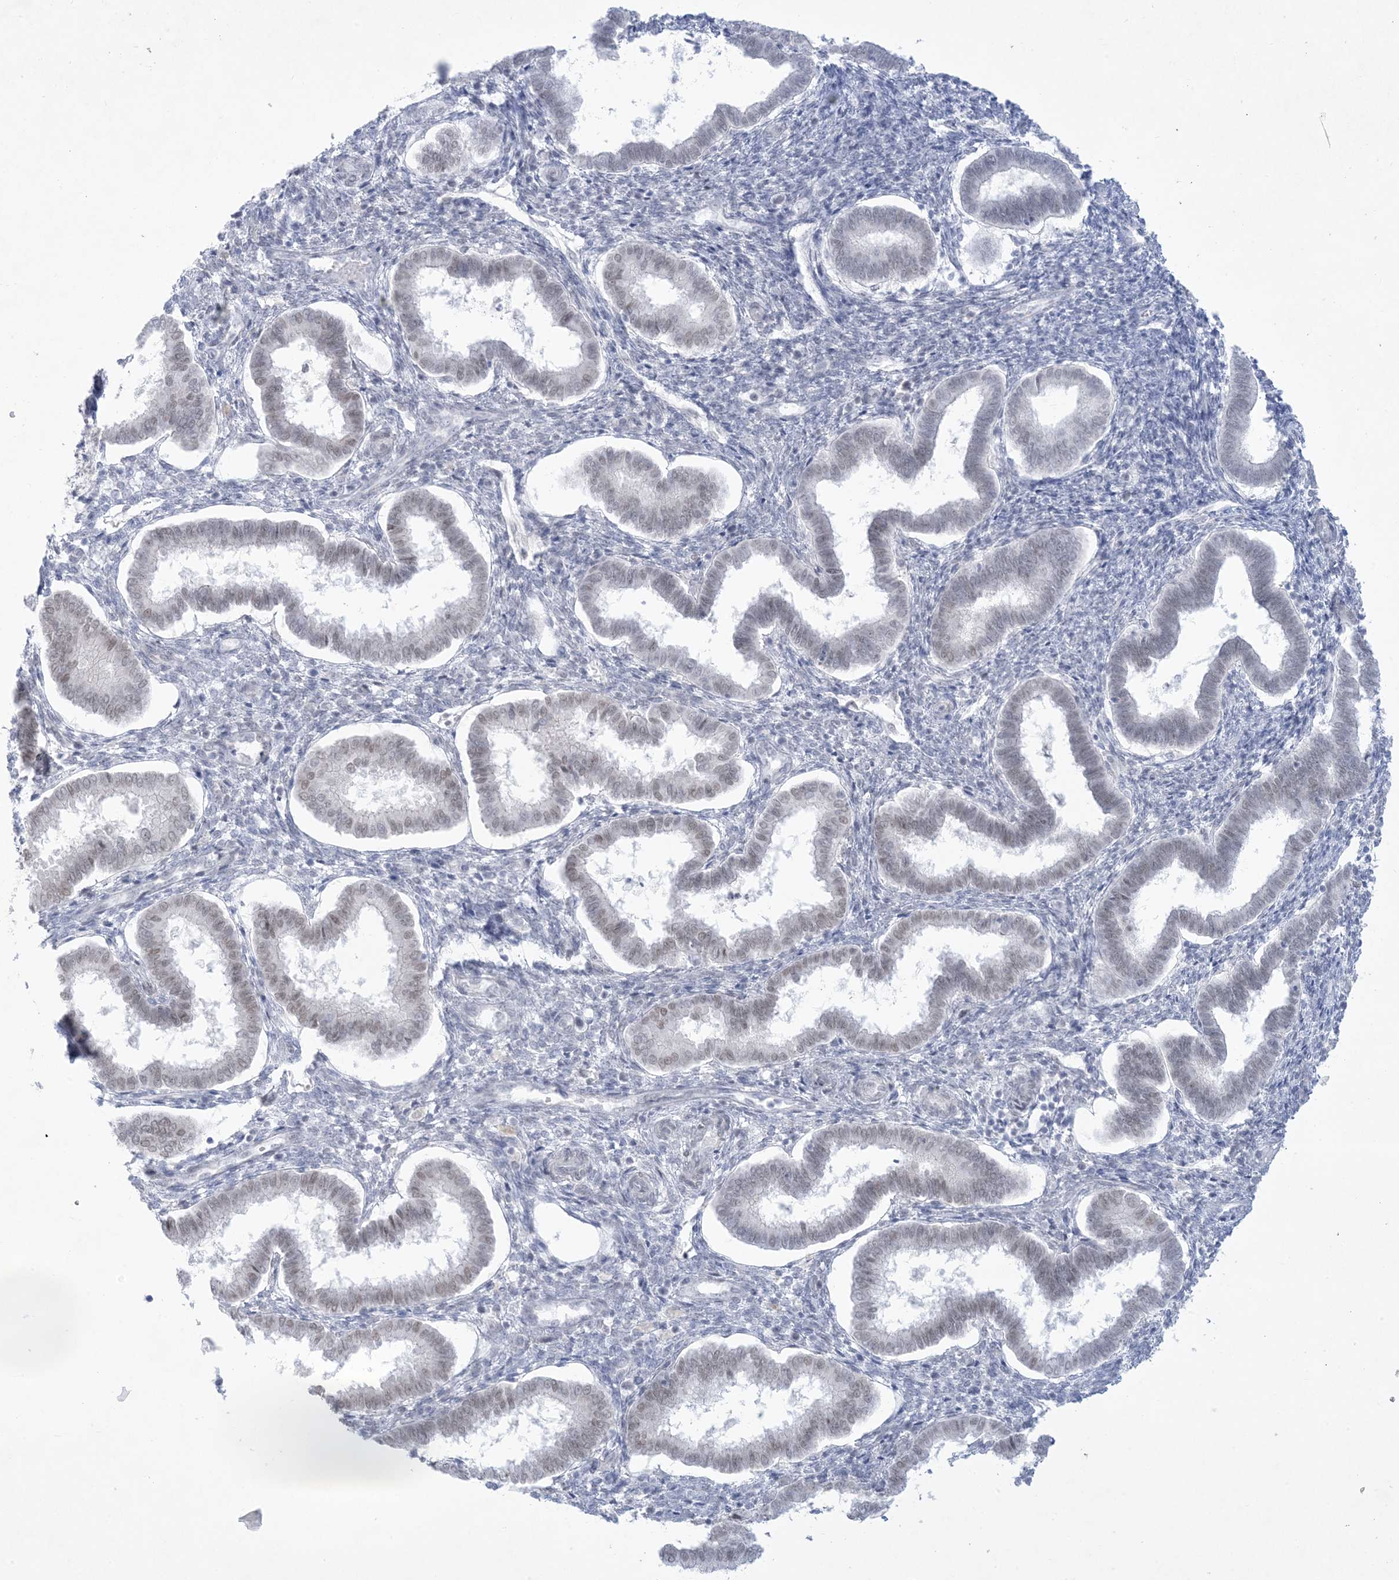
{"staining": {"intensity": "negative", "quantity": "none", "location": "none"}, "tissue": "endometrium", "cell_type": "Cells in endometrial stroma", "image_type": "normal", "snomed": [{"axis": "morphology", "description": "Normal tissue, NOS"}, {"axis": "topography", "description": "Endometrium"}], "caption": "The immunohistochemistry (IHC) histopathology image has no significant positivity in cells in endometrial stroma of endometrium.", "gene": "HOMEZ", "patient": {"sex": "female", "age": 24}}